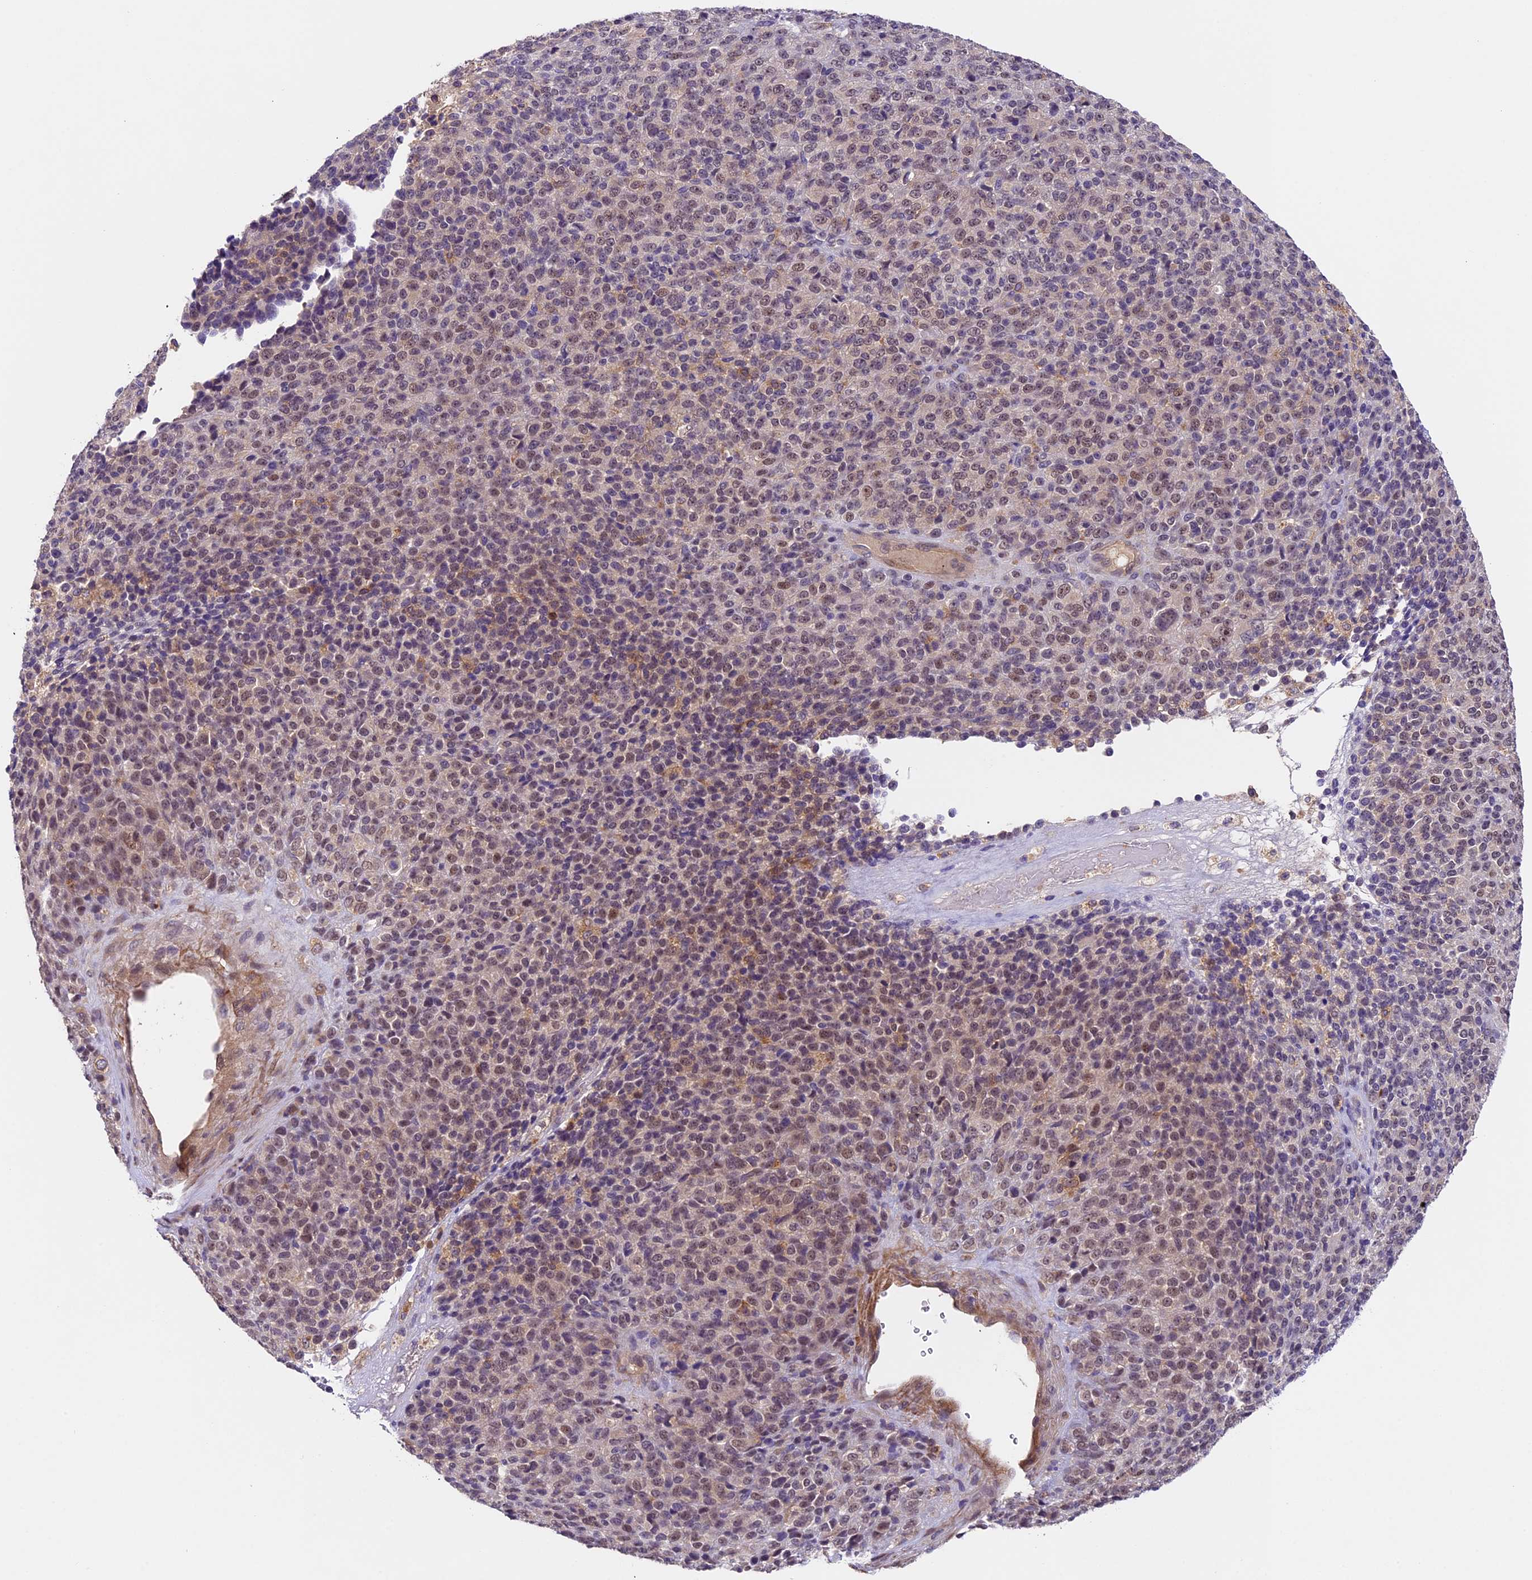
{"staining": {"intensity": "weak", "quantity": "25%-75%", "location": "nuclear"}, "tissue": "melanoma", "cell_type": "Tumor cells", "image_type": "cancer", "snomed": [{"axis": "morphology", "description": "Malignant melanoma, Metastatic site"}, {"axis": "topography", "description": "Brain"}], "caption": "This is a photomicrograph of IHC staining of malignant melanoma (metastatic site), which shows weak positivity in the nuclear of tumor cells.", "gene": "TBC1D1", "patient": {"sex": "female", "age": 56}}